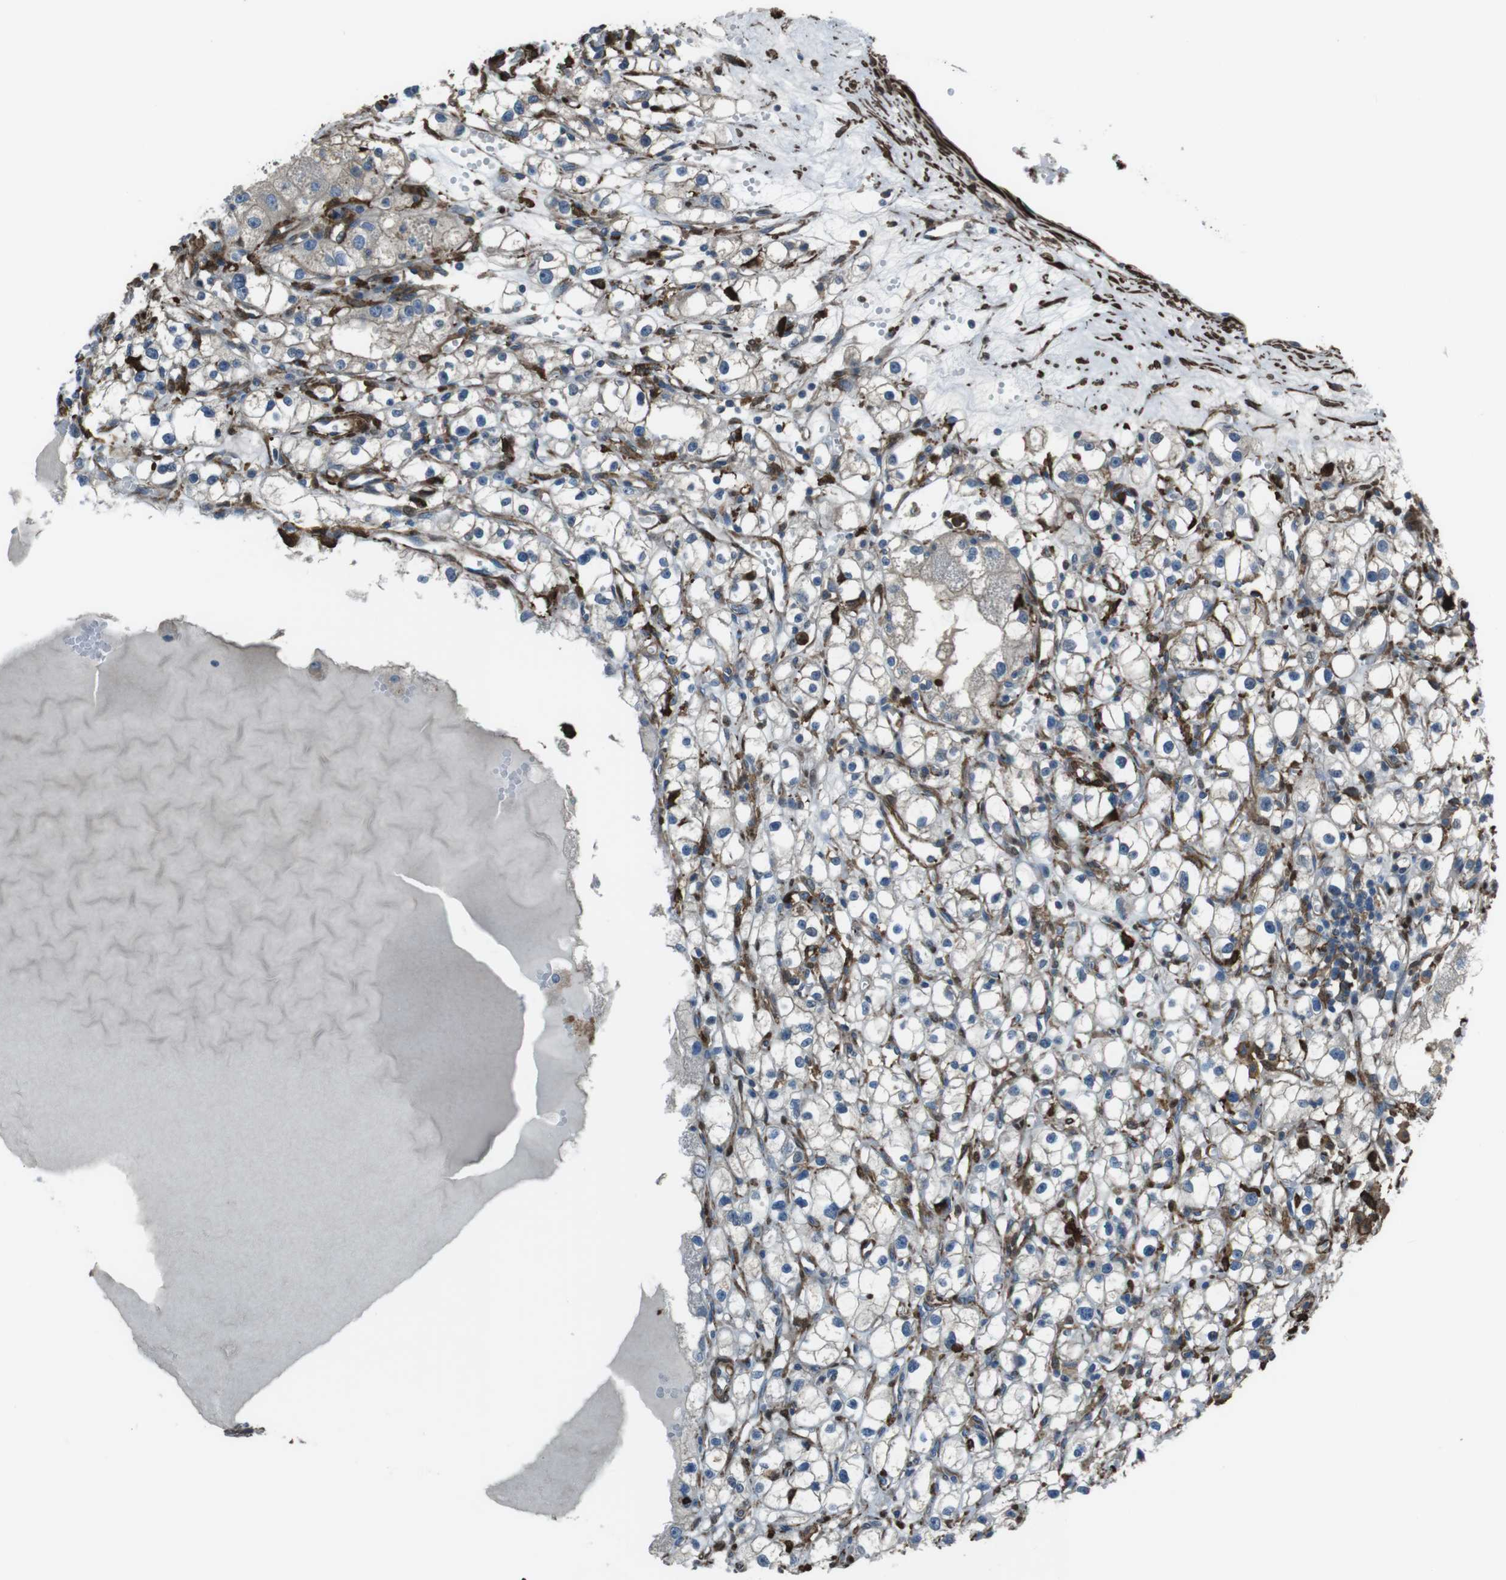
{"staining": {"intensity": "negative", "quantity": "none", "location": "none"}, "tissue": "renal cancer", "cell_type": "Tumor cells", "image_type": "cancer", "snomed": [{"axis": "morphology", "description": "Adenocarcinoma, NOS"}, {"axis": "topography", "description": "Kidney"}], "caption": "Tumor cells show no significant protein positivity in renal cancer.", "gene": "SFT2D1", "patient": {"sex": "male", "age": 56}}